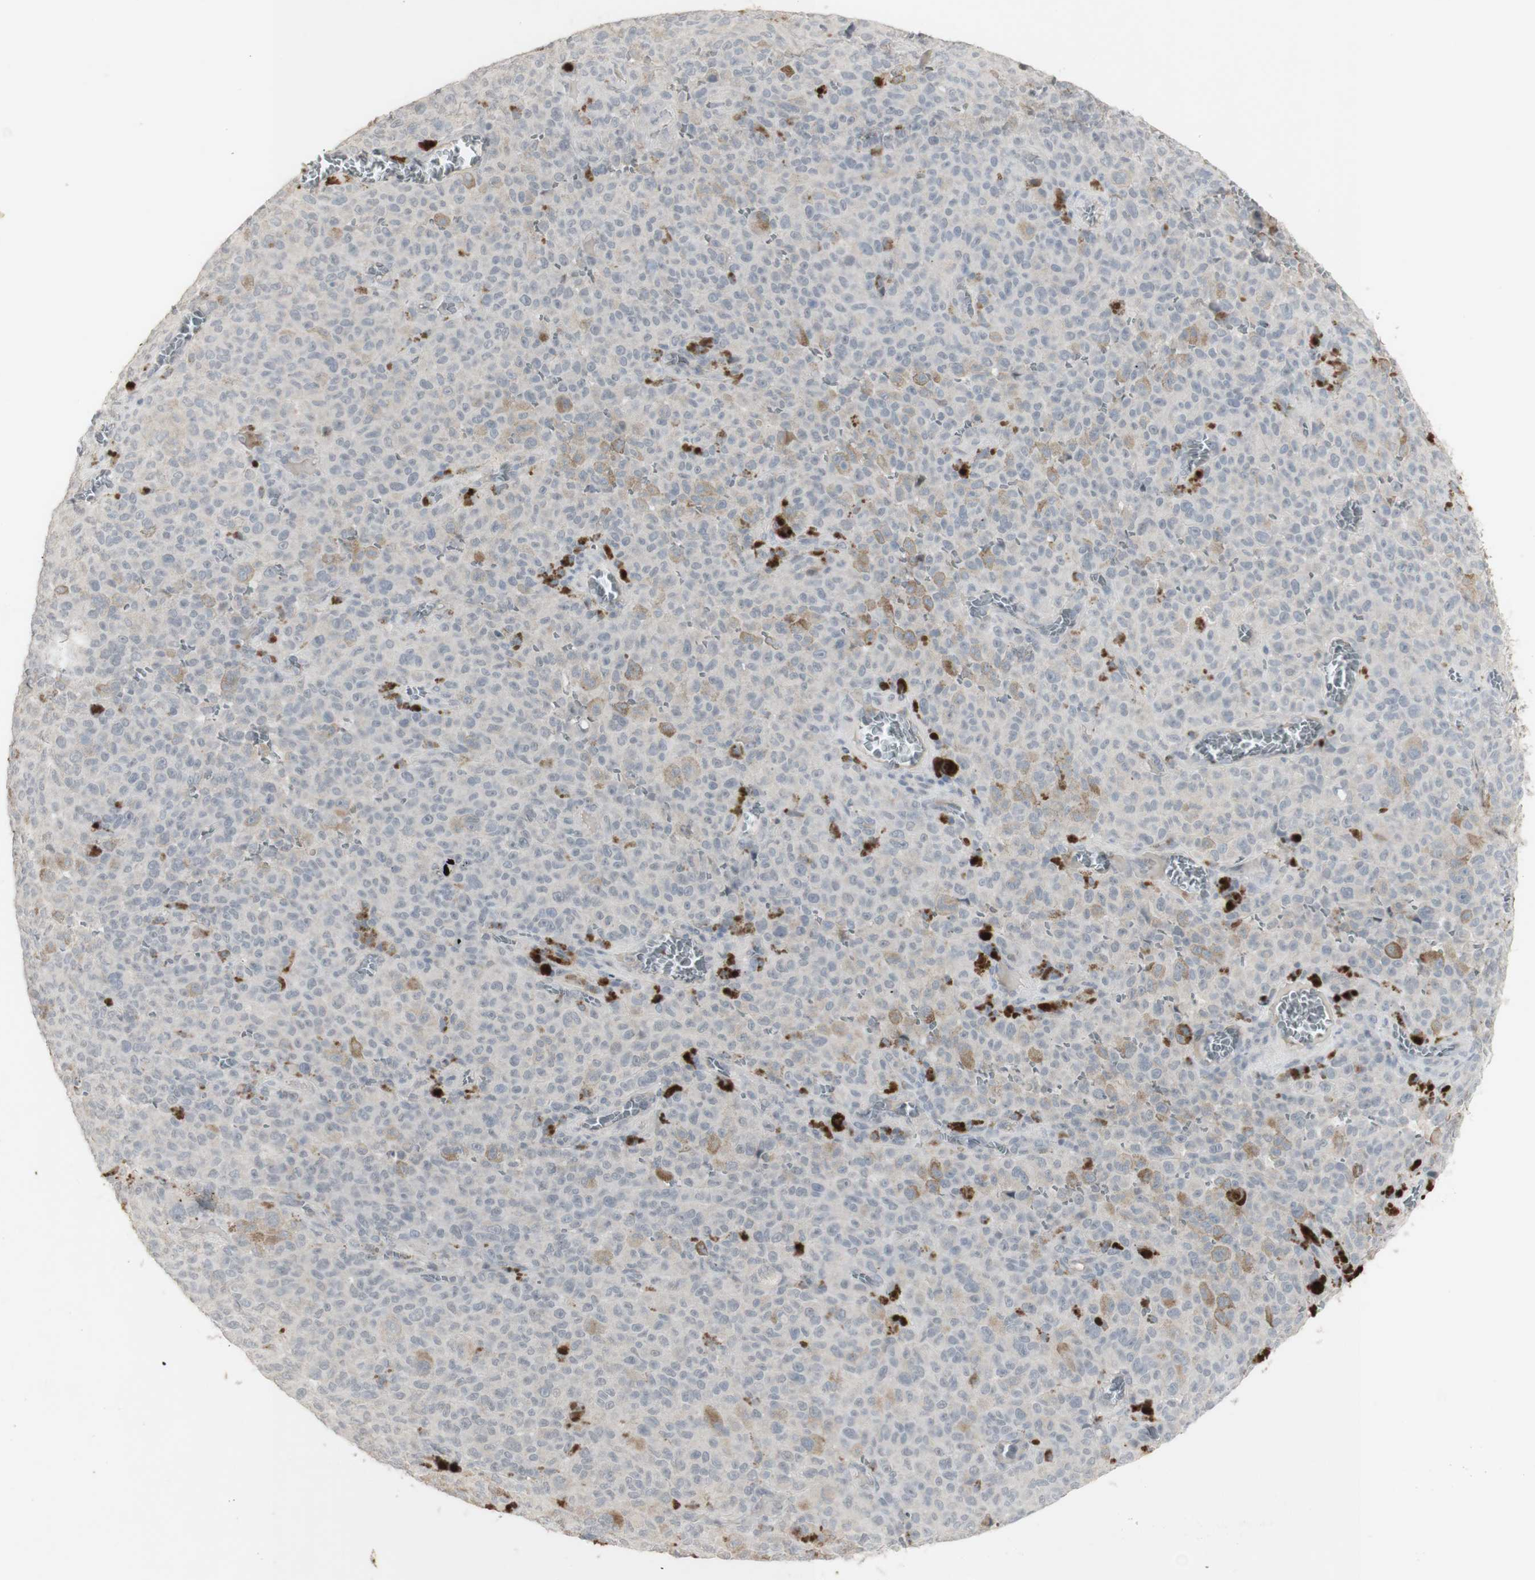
{"staining": {"intensity": "weak", "quantity": "<25%", "location": "cytoplasmic/membranous"}, "tissue": "melanoma", "cell_type": "Tumor cells", "image_type": "cancer", "snomed": [{"axis": "morphology", "description": "Malignant melanoma, NOS"}, {"axis": "topography", "description": "Skin"}], "caption": "Human malignant melanoma stained for a protein using IHC shows no staining in tumor cells.", "gene": "C1orf116", "patient": {"sex": "female", "age": 82}}